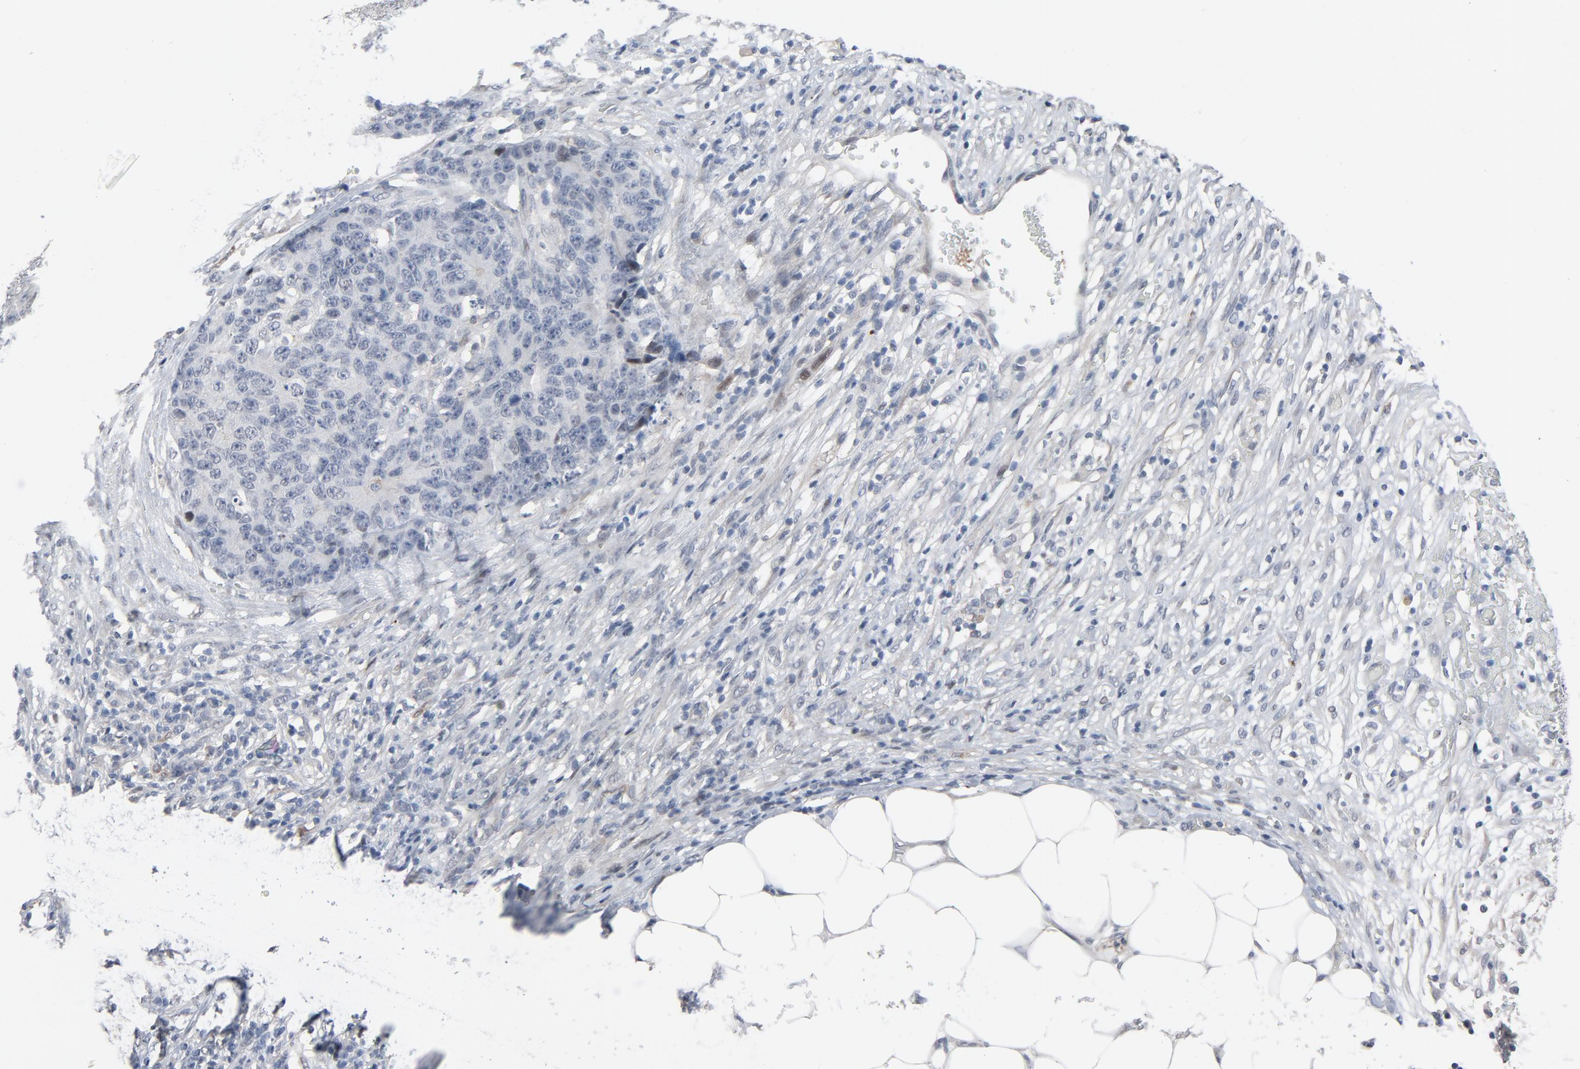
{"staining": {"intensity": "negative", "quantity": "none", "location": "none"}, "tissue": "colorectal cancer", "cell_type": "Tumor cells", "image_type": "cancer", "snomed": [{"axis": "morphology", "description": "Adenocarcinoma, NOS"}, {"axis": "topography", "description": "Colon"}], "caption": "The micrograph shows no significant positivity in tumor cells of colorectal cancer.", "gene": "FSCB", "patient": {"sex": "female", "age": 86}}